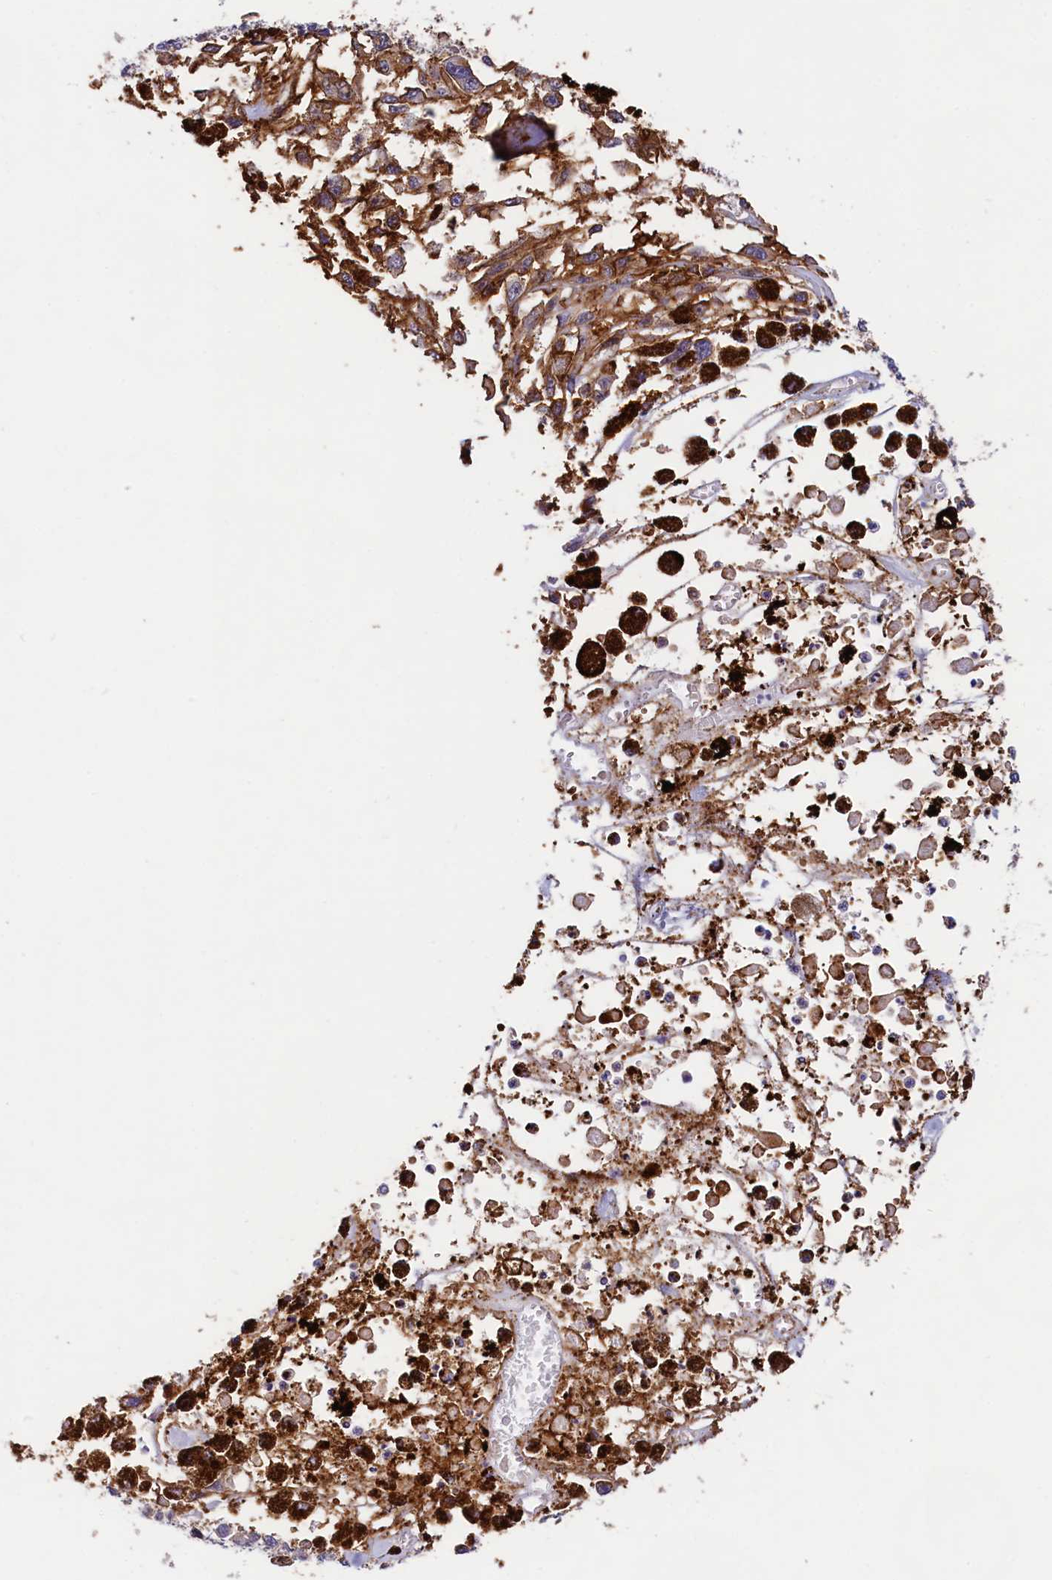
{"staining": {"intensity": "moderate", "quantity": ">75%", "location": "cytoplasmic/membranous"}, "tissue": "melanoma", "cell_type": "Tumor cells", "image_type": "cancer", "snomed": [{"axis": "morphology", "description": "Malignant melanoma, Metastatic site"}, {"axis": "topography", "description": "Lymph node"}], "caption": "The immunohistochemical stain labels moderate cytoplasmic/membranous positivity in tumor cells of malignant melanoma (metastatic site) tissue. The staining is performed using DAB brown chromogen to label protein expression. The nuclei are counter-stained blue using hematoxylin.", "gene": "OAS3", "patient": {"sex": "male", "age": 59}}